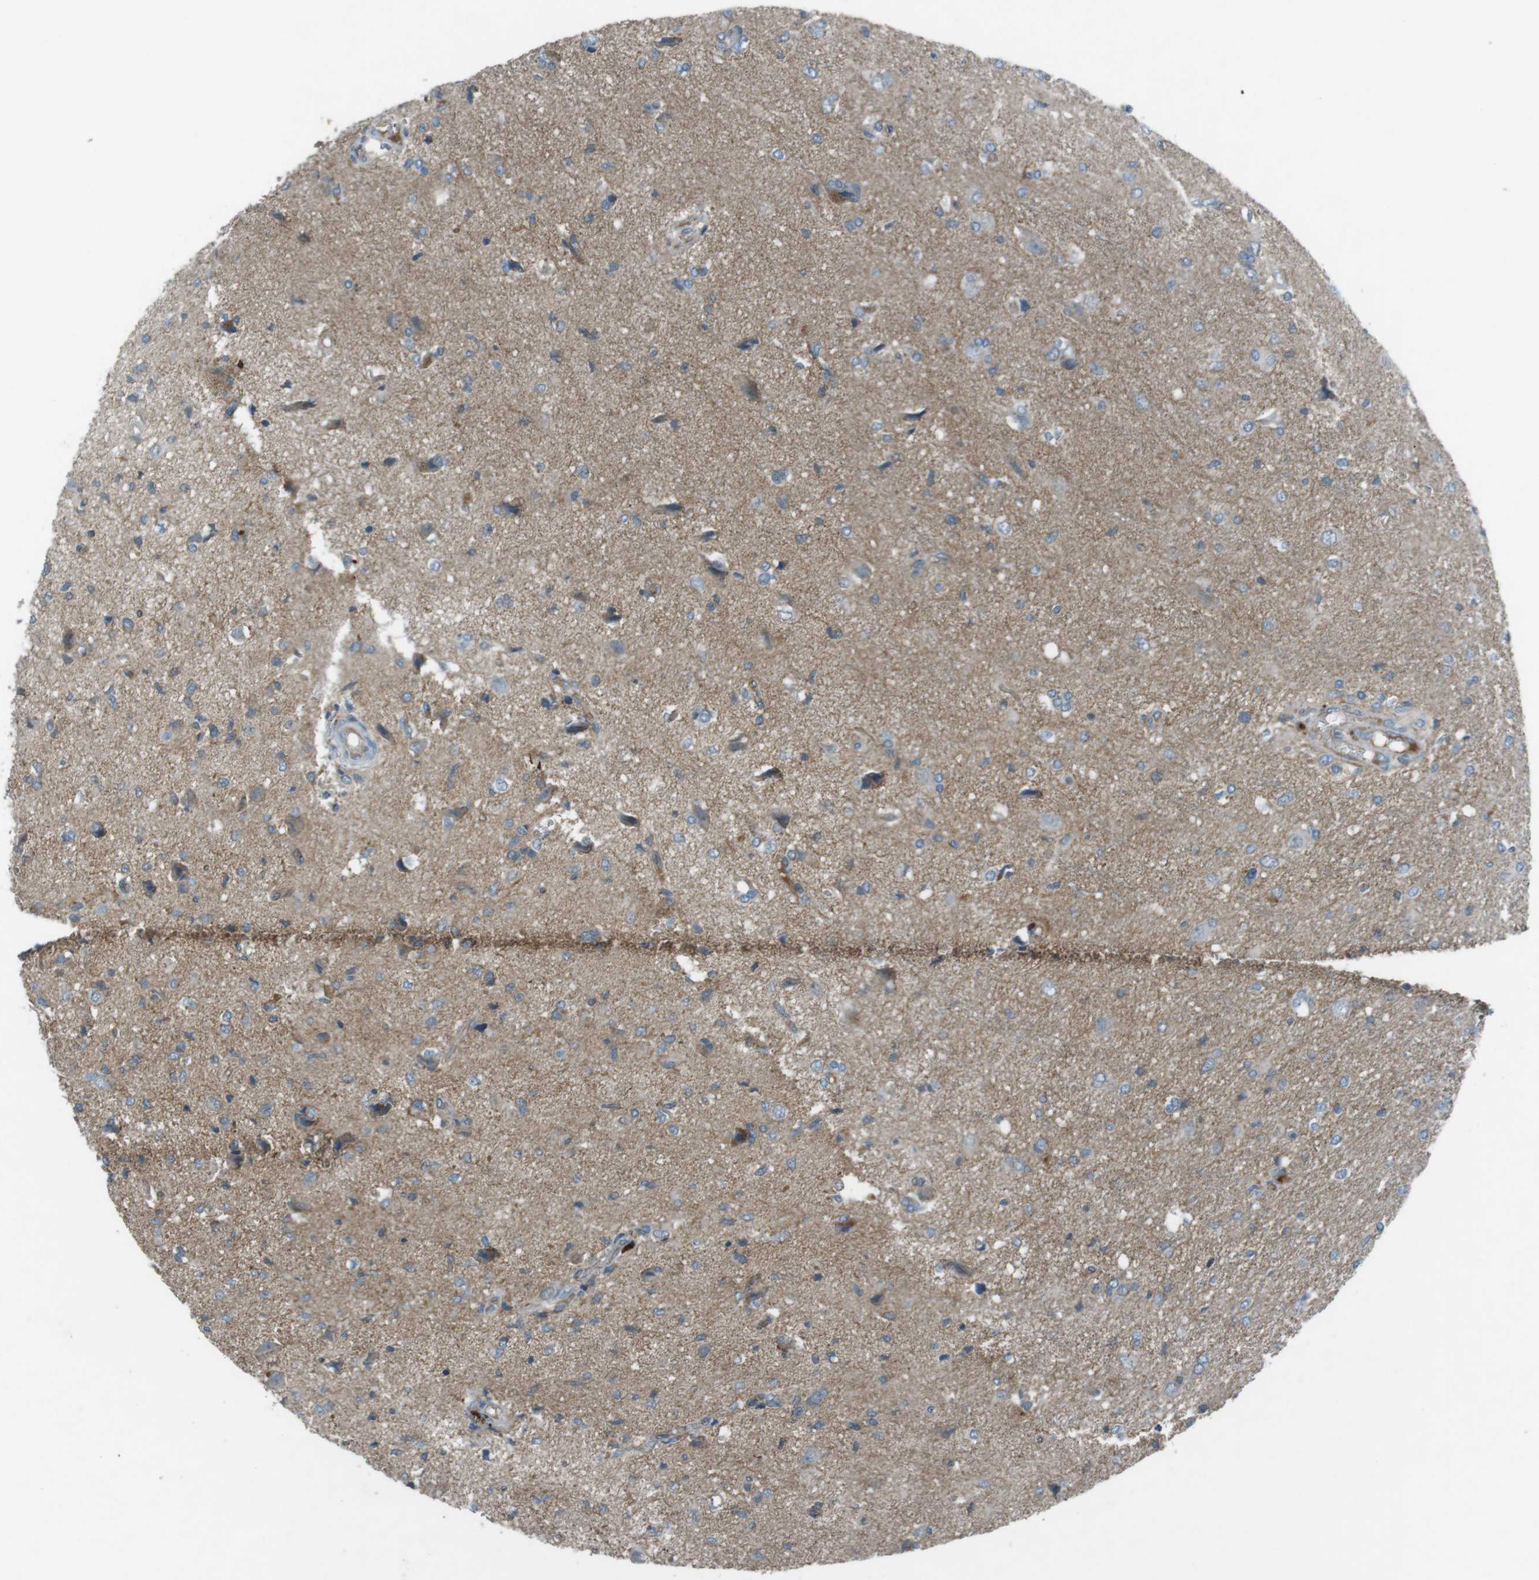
{"staining": {"intensity": "weak", "quantity": "25%-75%", "location": "cytoplasmic/membranous"}, "tissue": "glioma", "cell_type": "Tumor cells", "image_type": "cancer", "snomed": [{"axis": "morphology", "description": "Glioma, malignant, High grade"}, {"axis": "topography", "description": "Brain"}], "caption": "High-magnification brightfield microscopy of glioma stained with DAB (brown) and counterstained with hematoxylin (blue). tumor cells exhibit weak cytoplasmic/membranous positivity is appreciated in about25%-75% of cells.", "gene": "SPTA1", "patient": {"sex": "female", "age": 59}}